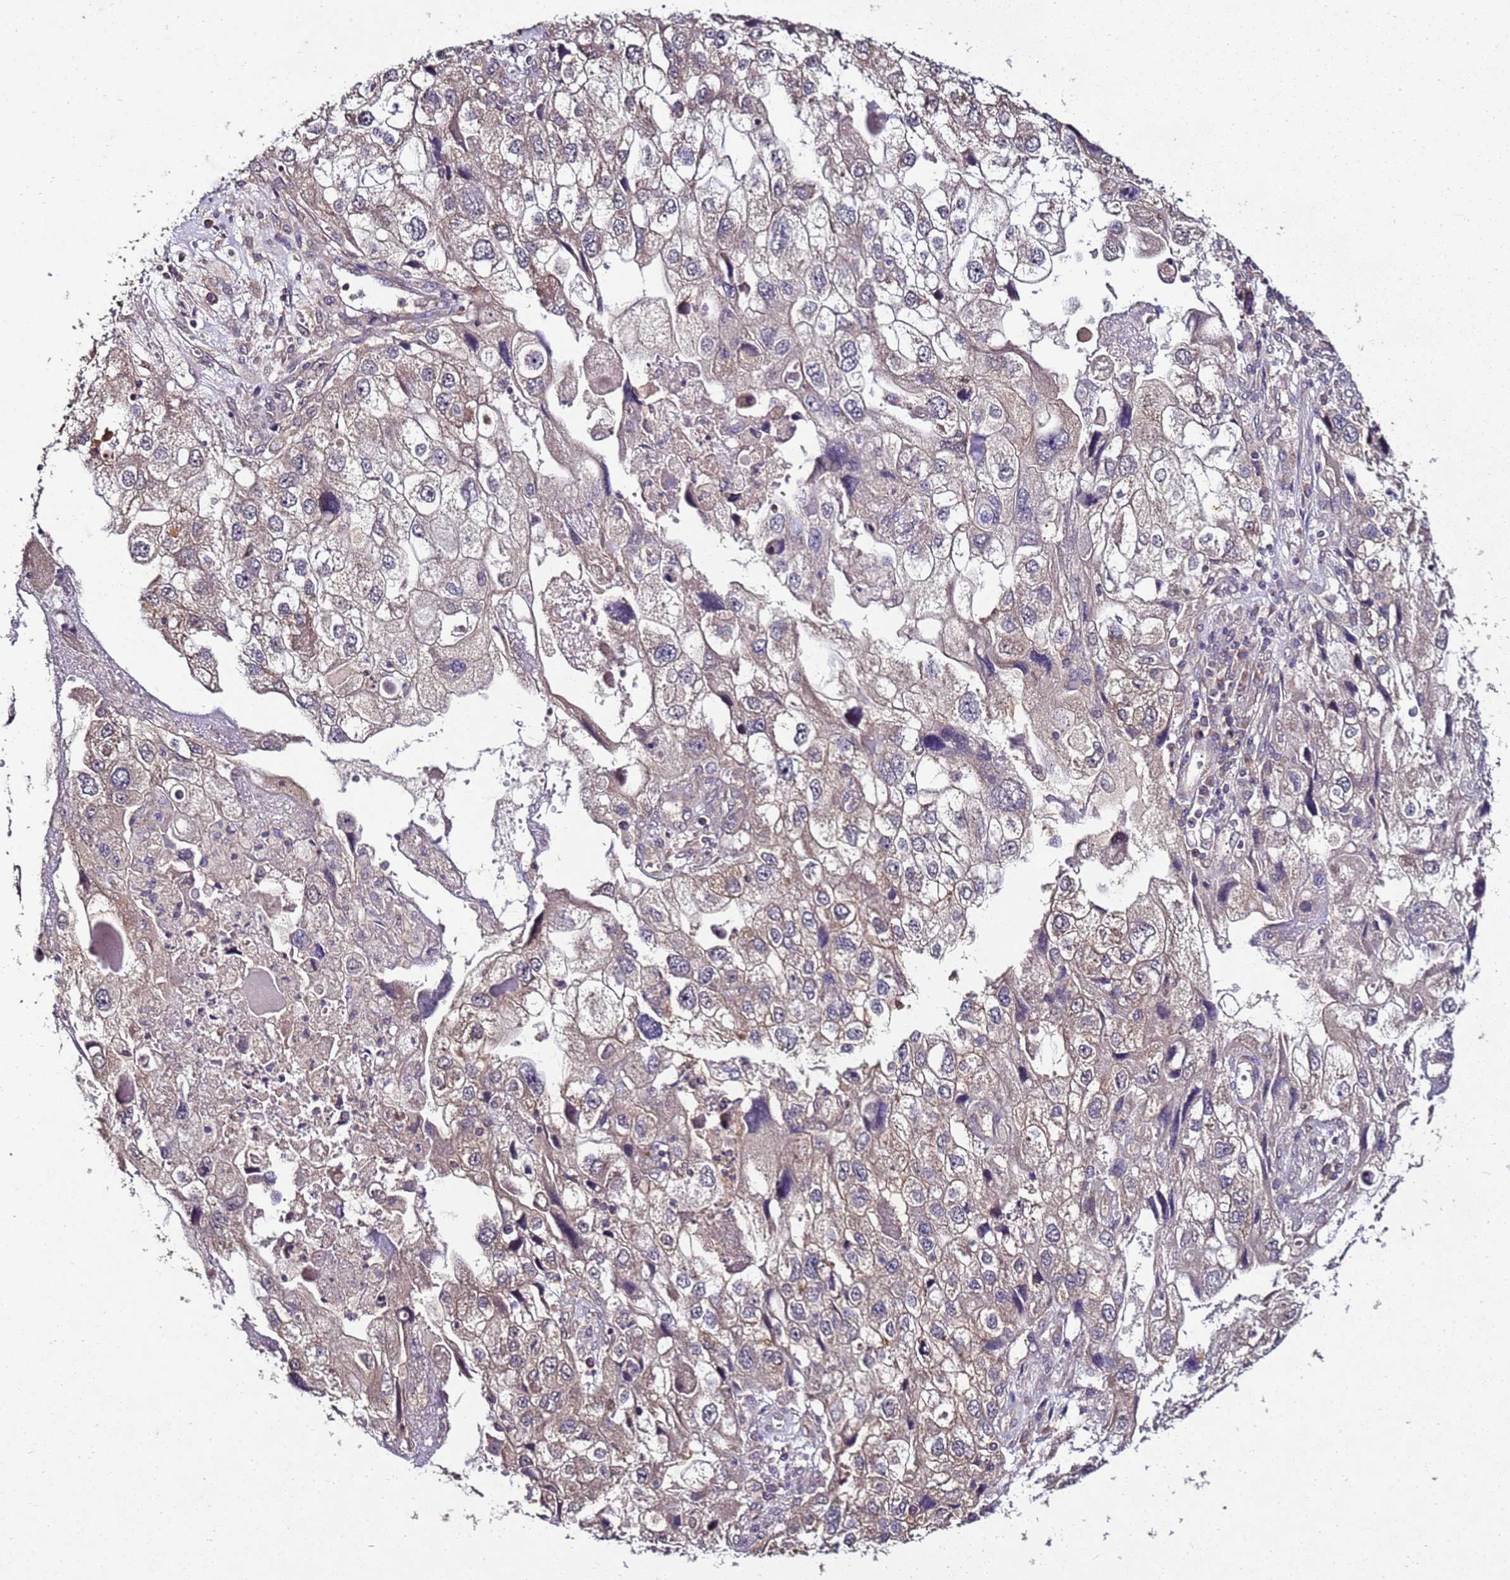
{"staining": {"intensity": "weak", "quantity": "25%-75%", "location": "cytoplasmic/membranous"}, "tissue": "endometrial cancer", "cell_type": "Tumor cells", "image_type": "cancer", "snomed": [{"axis": "morphology", "description": "Adenocarcinoma, NOS"}, {"axis": "topography", "description": "Endometrium"}], "caption": "Protein staining by immunohistochemistry (IHC) displays weak cytoplasmic/membranous staining in about 25%-75% of tumor cells in adenocarcinoma (endometrial).", "gene": "ANKRD17", "patient": {"sex": "female", "age": 49}}